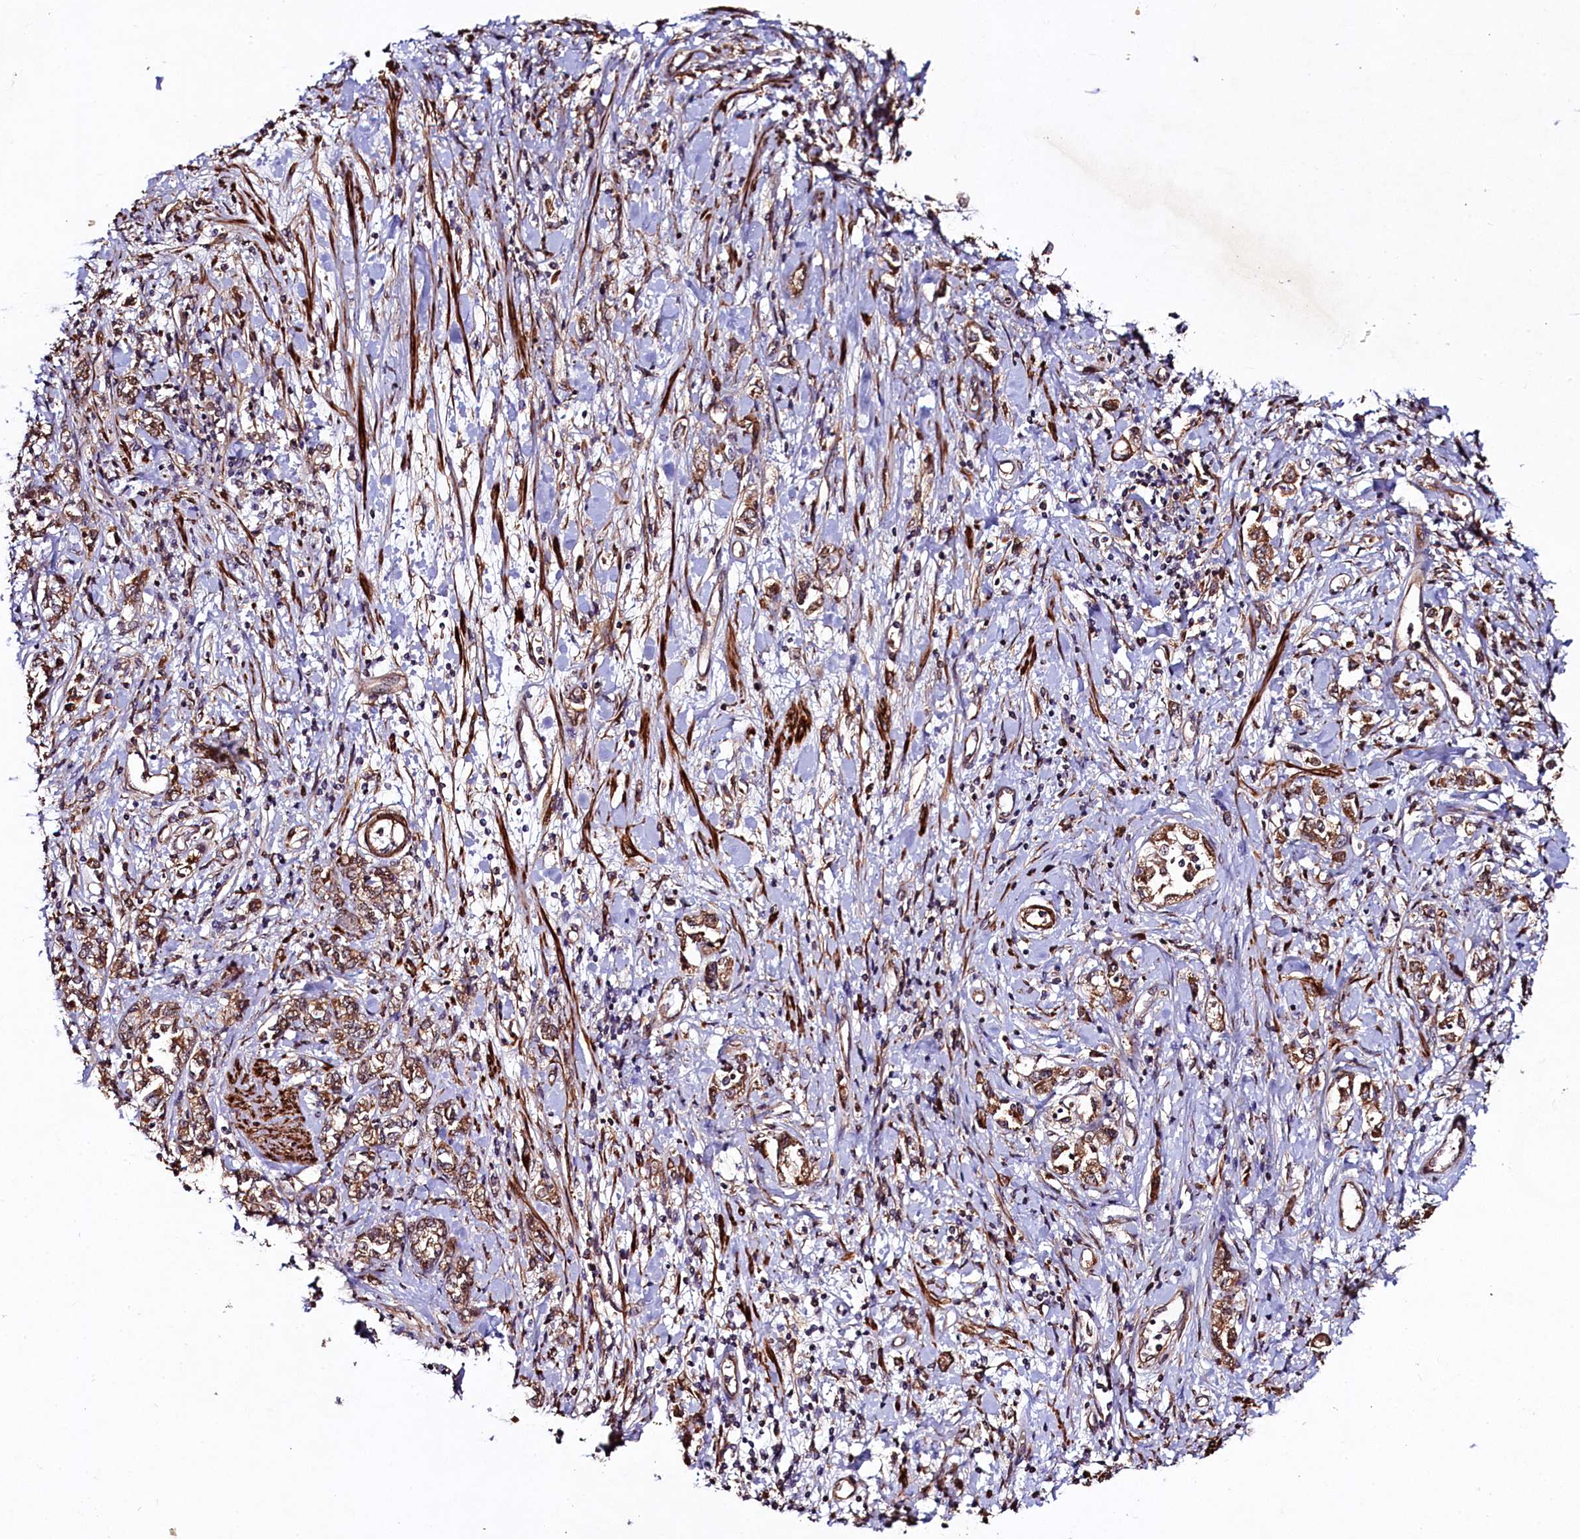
{"staining": {"intensity": "moderate", "quantity": ">75%", "location": "cytoplasmic/membranous"}, "tissue": "stomach cancer", "cell_type": "Tumor cells", "image_type": "cancer", "snomed": [{"axis": "morphology", "description": "Adenocarcinoma, NOS"}, {"axis": "topography", "description": "Stomach"}], "caption": "IHC micrograph of adenocarcinoma (stomach) stained for a protein (brown), which demonstrates medium levels of moderate cytoplasmic/membranous staining in about >75% of tumor cells.", "gene": "CCDC102A", "patient": {"sex": "female", "age": 76}}